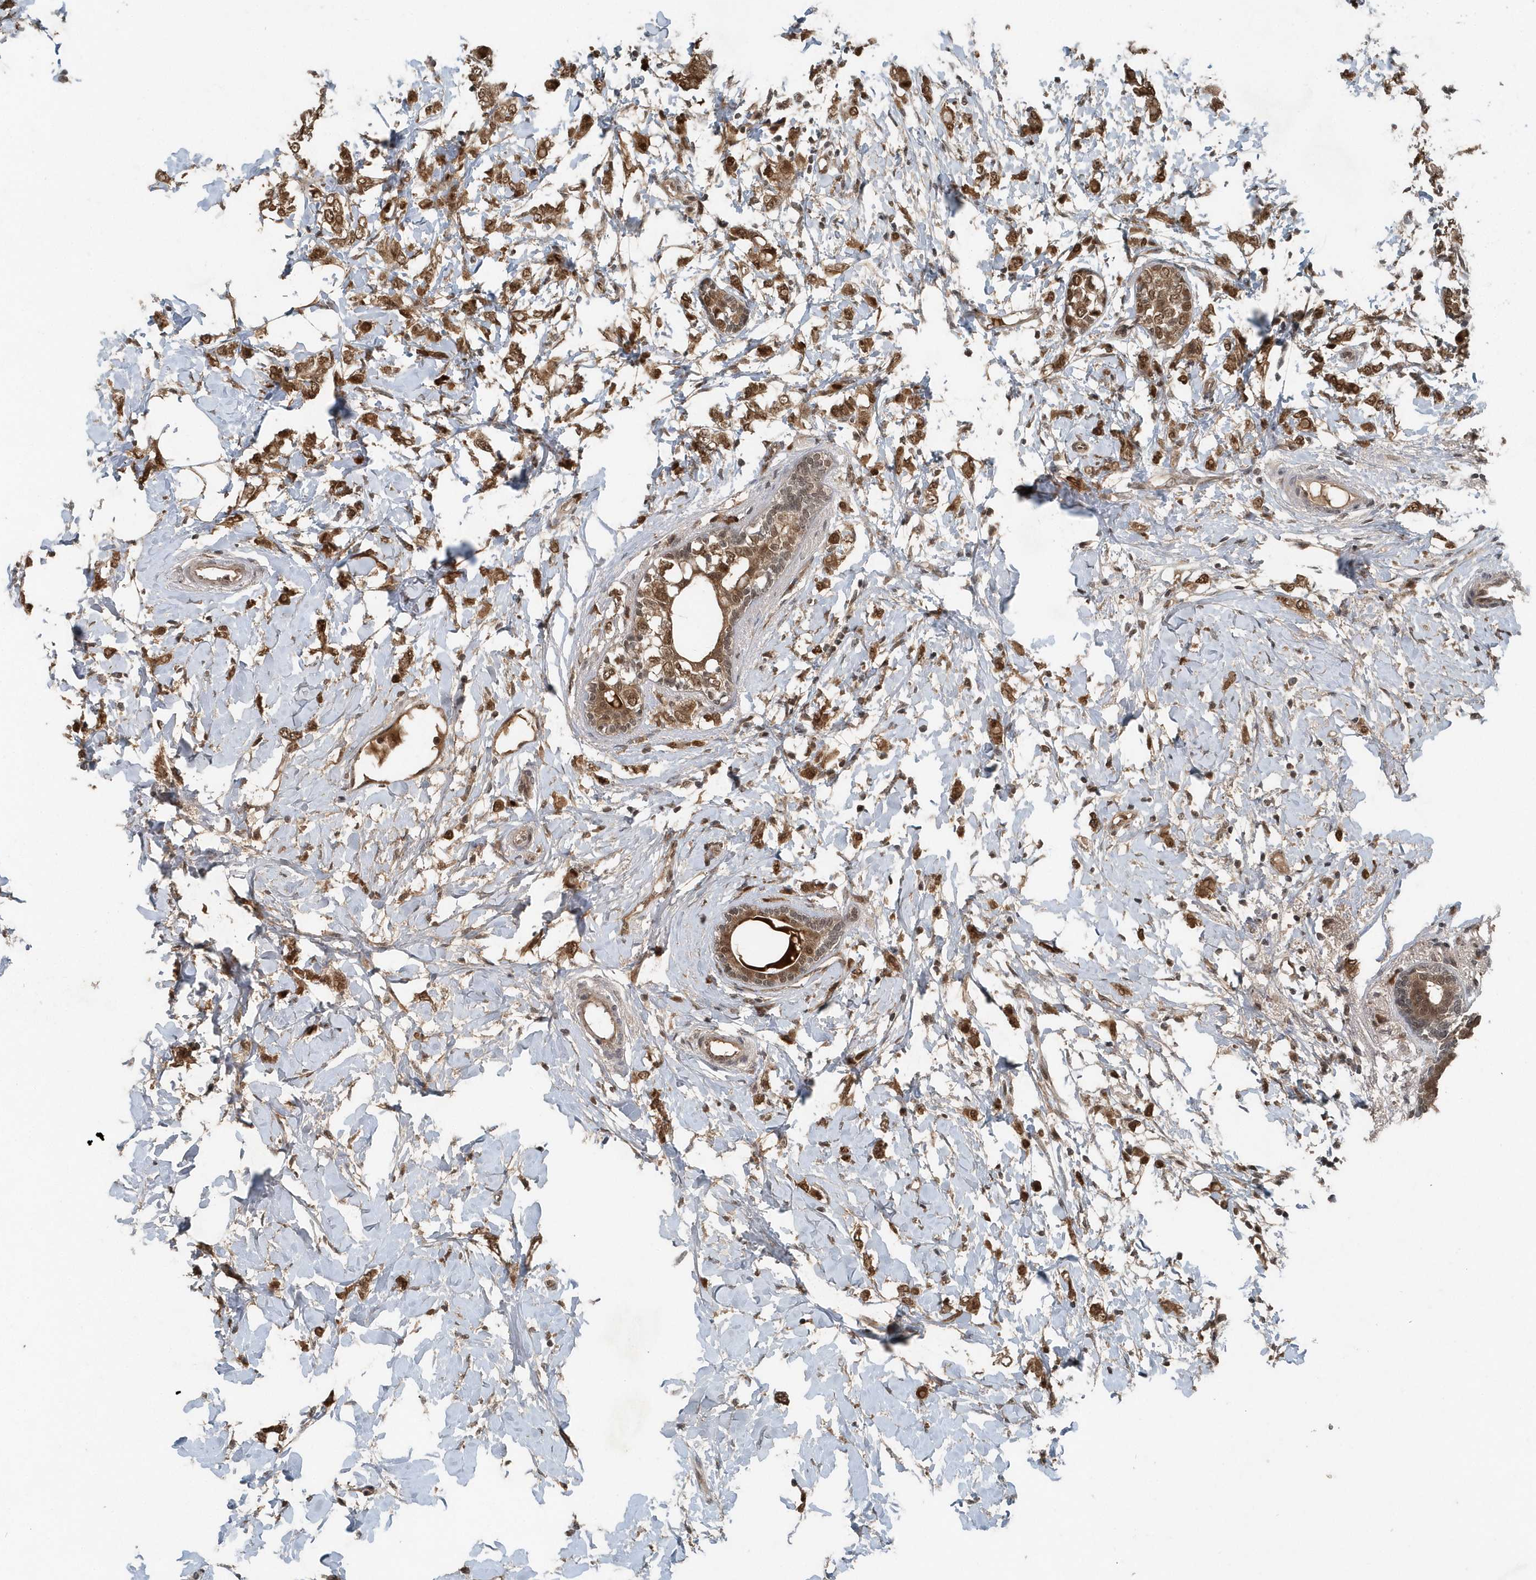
{"staining": {"intensity": "strong", "quantity": ">75%", "location": "cytoplasmic/membranous,nuclear"}, "tissue": "breast cancer", "cell_type": "Tumor cells", "image_type": "cancer", "snomed": [{"axis": "morphology", "description": "Normal tissue, NOS"}, {"axis": "morphology", "description": "Lobular carcinoma"}, {"axis": "topography", "description": "Breast"}], "caption": "Strong cytoplasmic/membranous and nuclear staining for a protein is appreciated in approximately >75% of tumor cells of lobular carcinoma (breast) using IHC.", "gene": "QTRT2", "patient": {"sex": "female", "age": 47}}